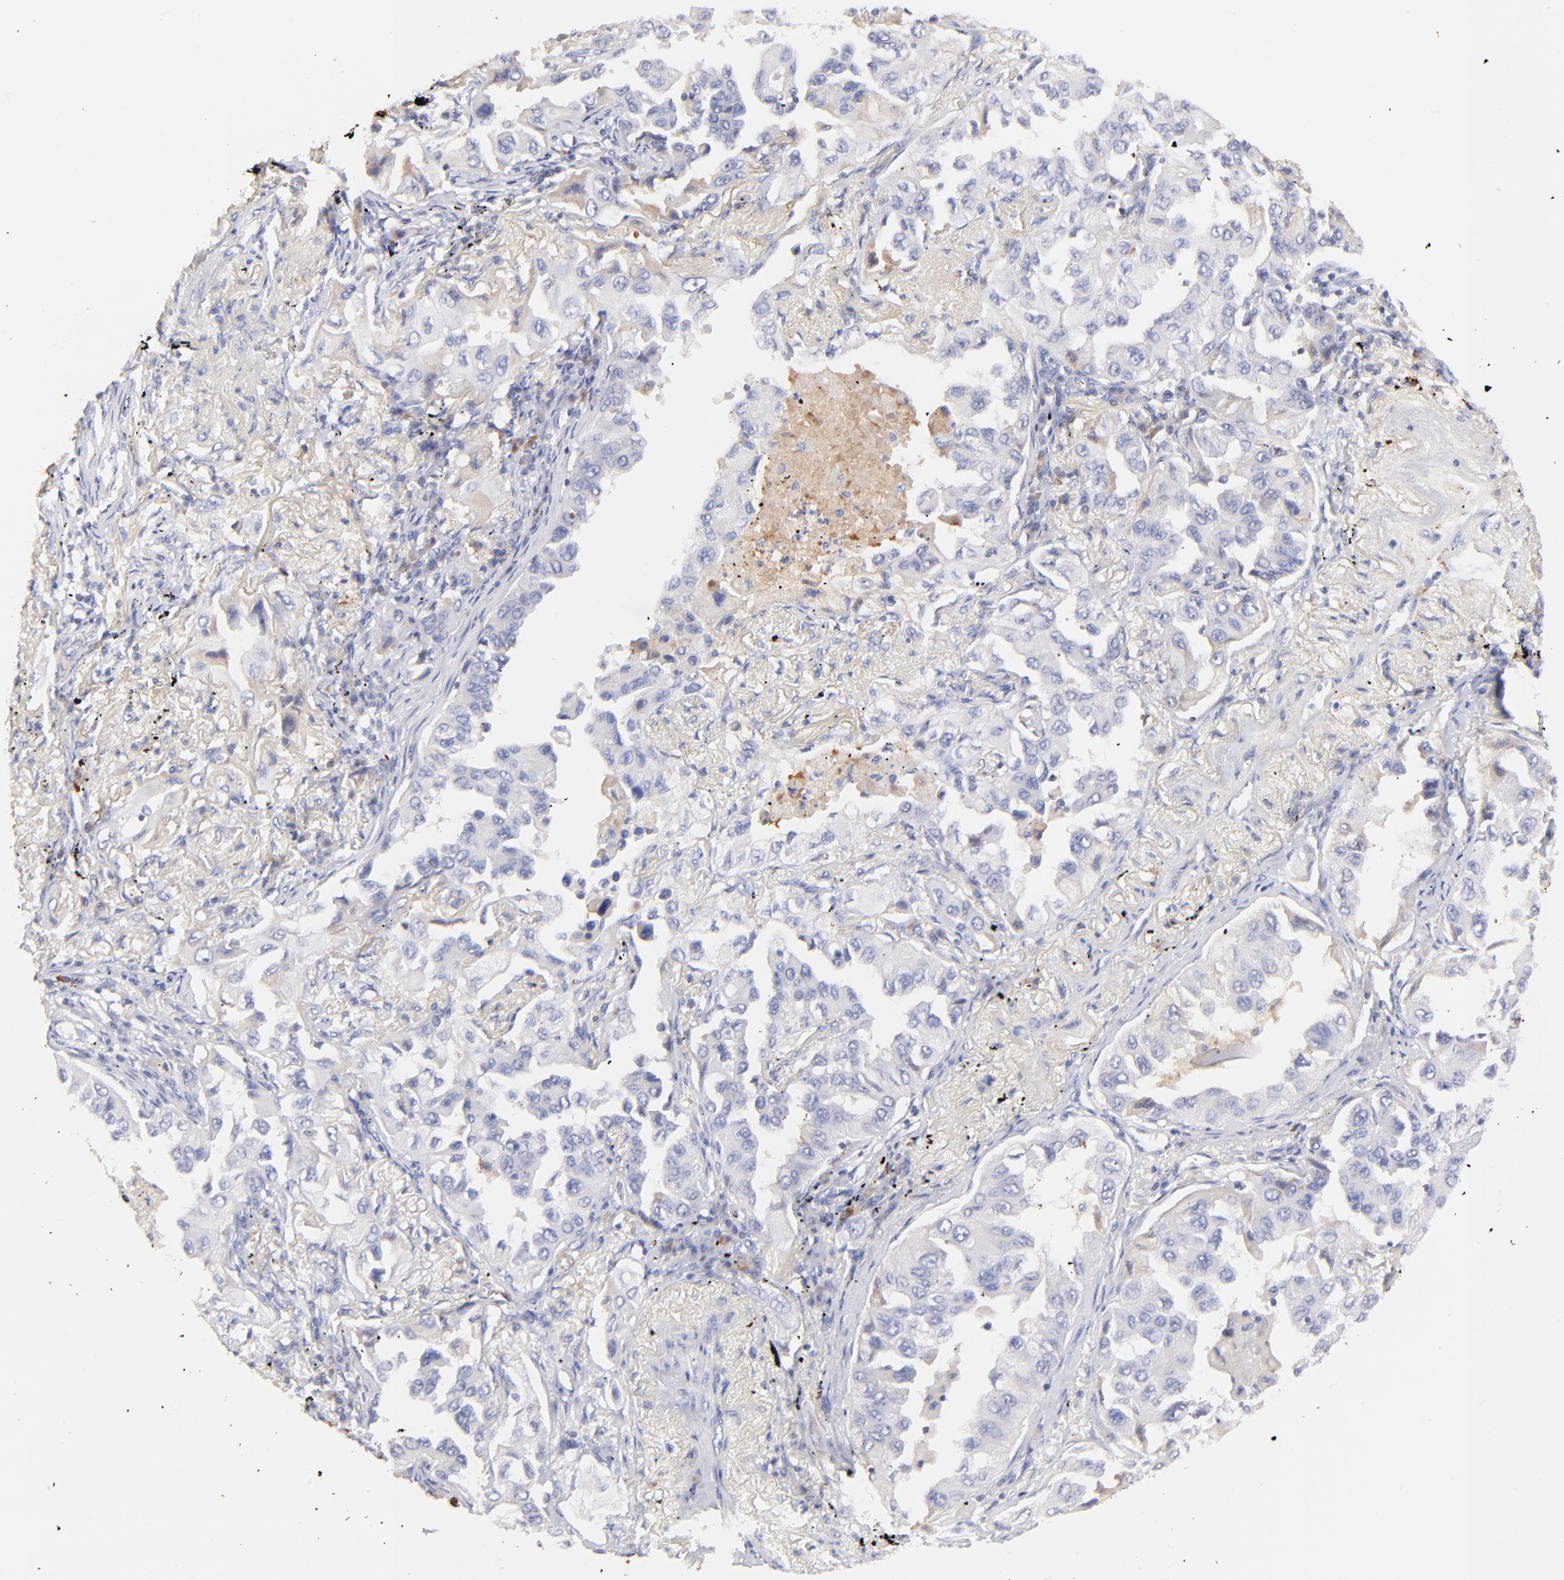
{"staining": {"intensity": "negative", "quantity": "none", "location": "none"}, "tissue": "lung cancer", "cell_type": "Tumor cells", "image_type": "cancer", "snomed": [{"axis": "morphology", "description": "Adenocarcinoma, NOS"}, {"axis": "topography", "description": "Lung"}], "caption": "IHC of human lung cancer (adenocarcinoma) exhibits no staining in tumor cells.", "gene": "IGLV7-43", "patient": {"sex": "female", "age": 65}}